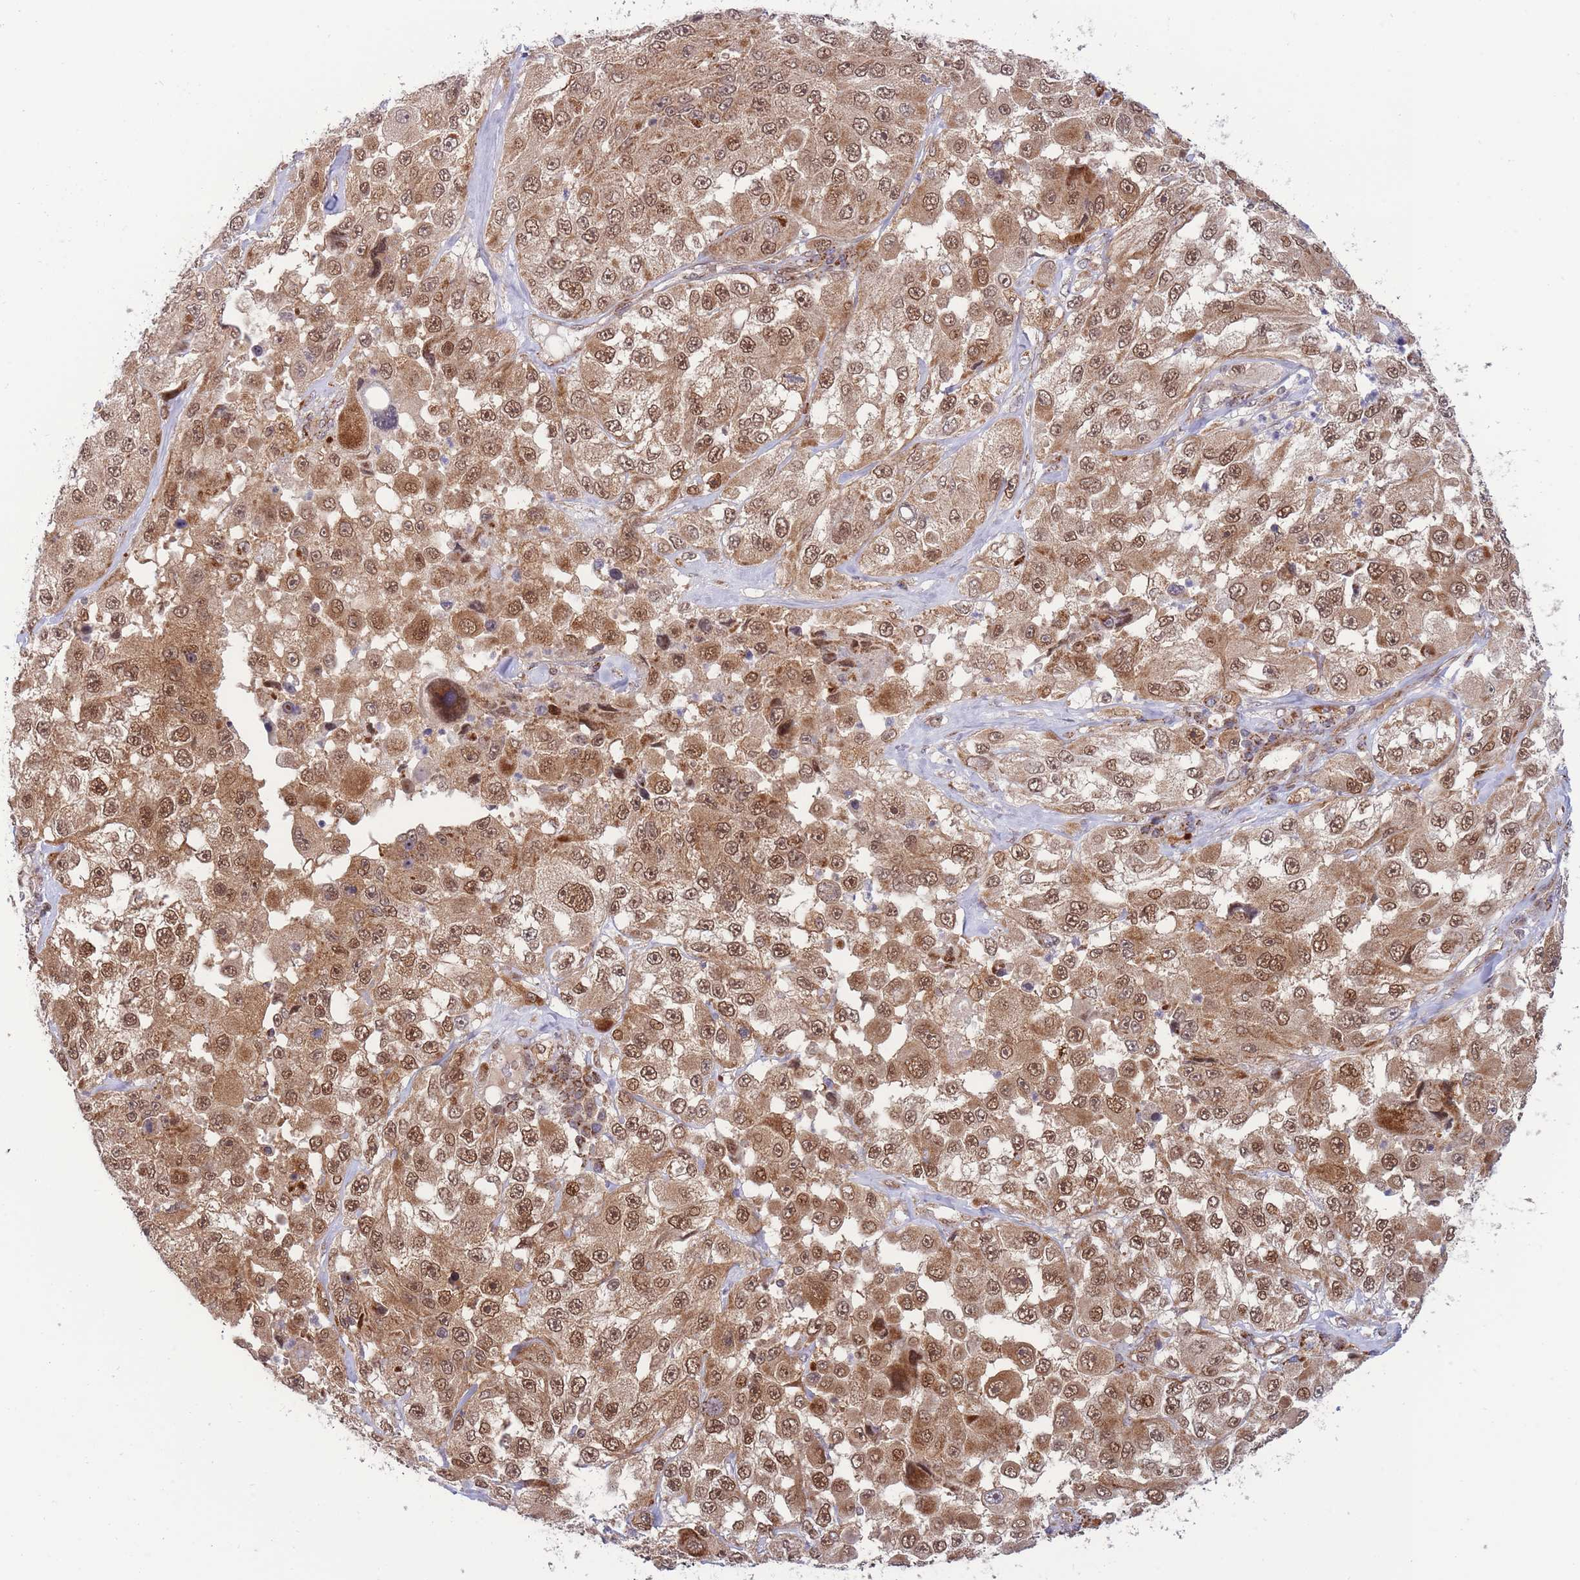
{"staining": {"intensity": "moderate", "quantity": ">75%", "location": "cytoplasmic/membranous,nuclear"}, "tissue": "melanoma", "cell_type": "Tumor cells", "image_type": "cancer", "snomed": [{"axis": "morphology", "description": "Malignant melanoma, Metastatic site"}, {"axis": "topography", "description": "Lymph node"}], "caption": "Moderate cytoplasmic/membranous and nuclear protein positivity is seen in about >75% of tumor cells in malignant melanoma (metastatic site).", "gene": "BOD1L1", "patient": {"sex": "male", "age": 62}}